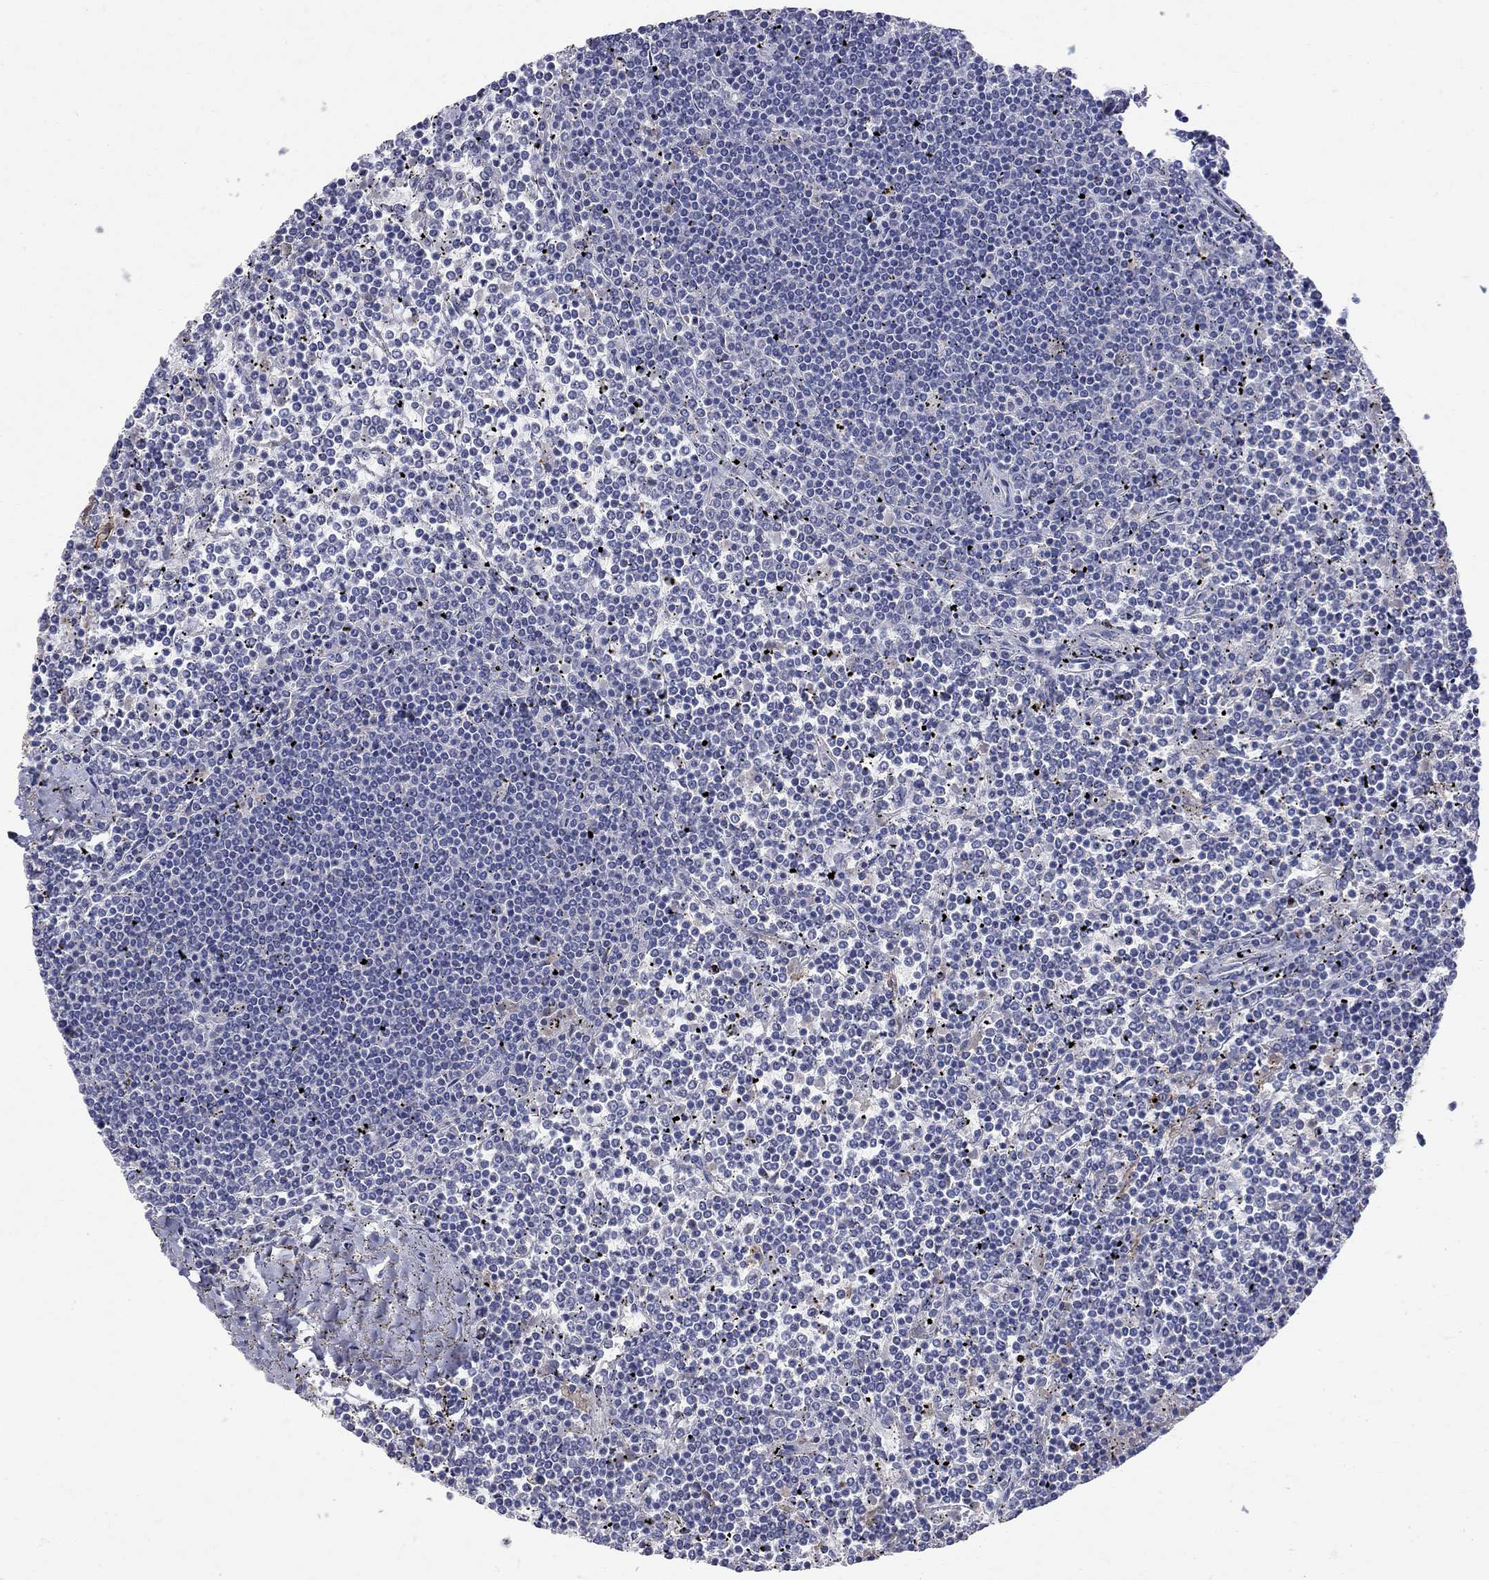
{"staining": {"intensity": "negative", "quantity": "none", "location": "none"}, "tissue": "lymphoma", "cell_type": "Tumor cells", "image_type": "cancer", "snomed": [{"axis": "morphology", "description": "Malignant lymphoma, non-Hodgkin's type, Low grade"}, {"axis": "topography", "description": "Spleen"}], "caption": "This is a image of IHC staining of low-grade malignant lymphoma, non-Hodgkin's type, which shows no staining in tumor cells. (DAB IHC, high magnification).", "gene": "ACSL1", "patient": {"sex": "female", "age": 19}}